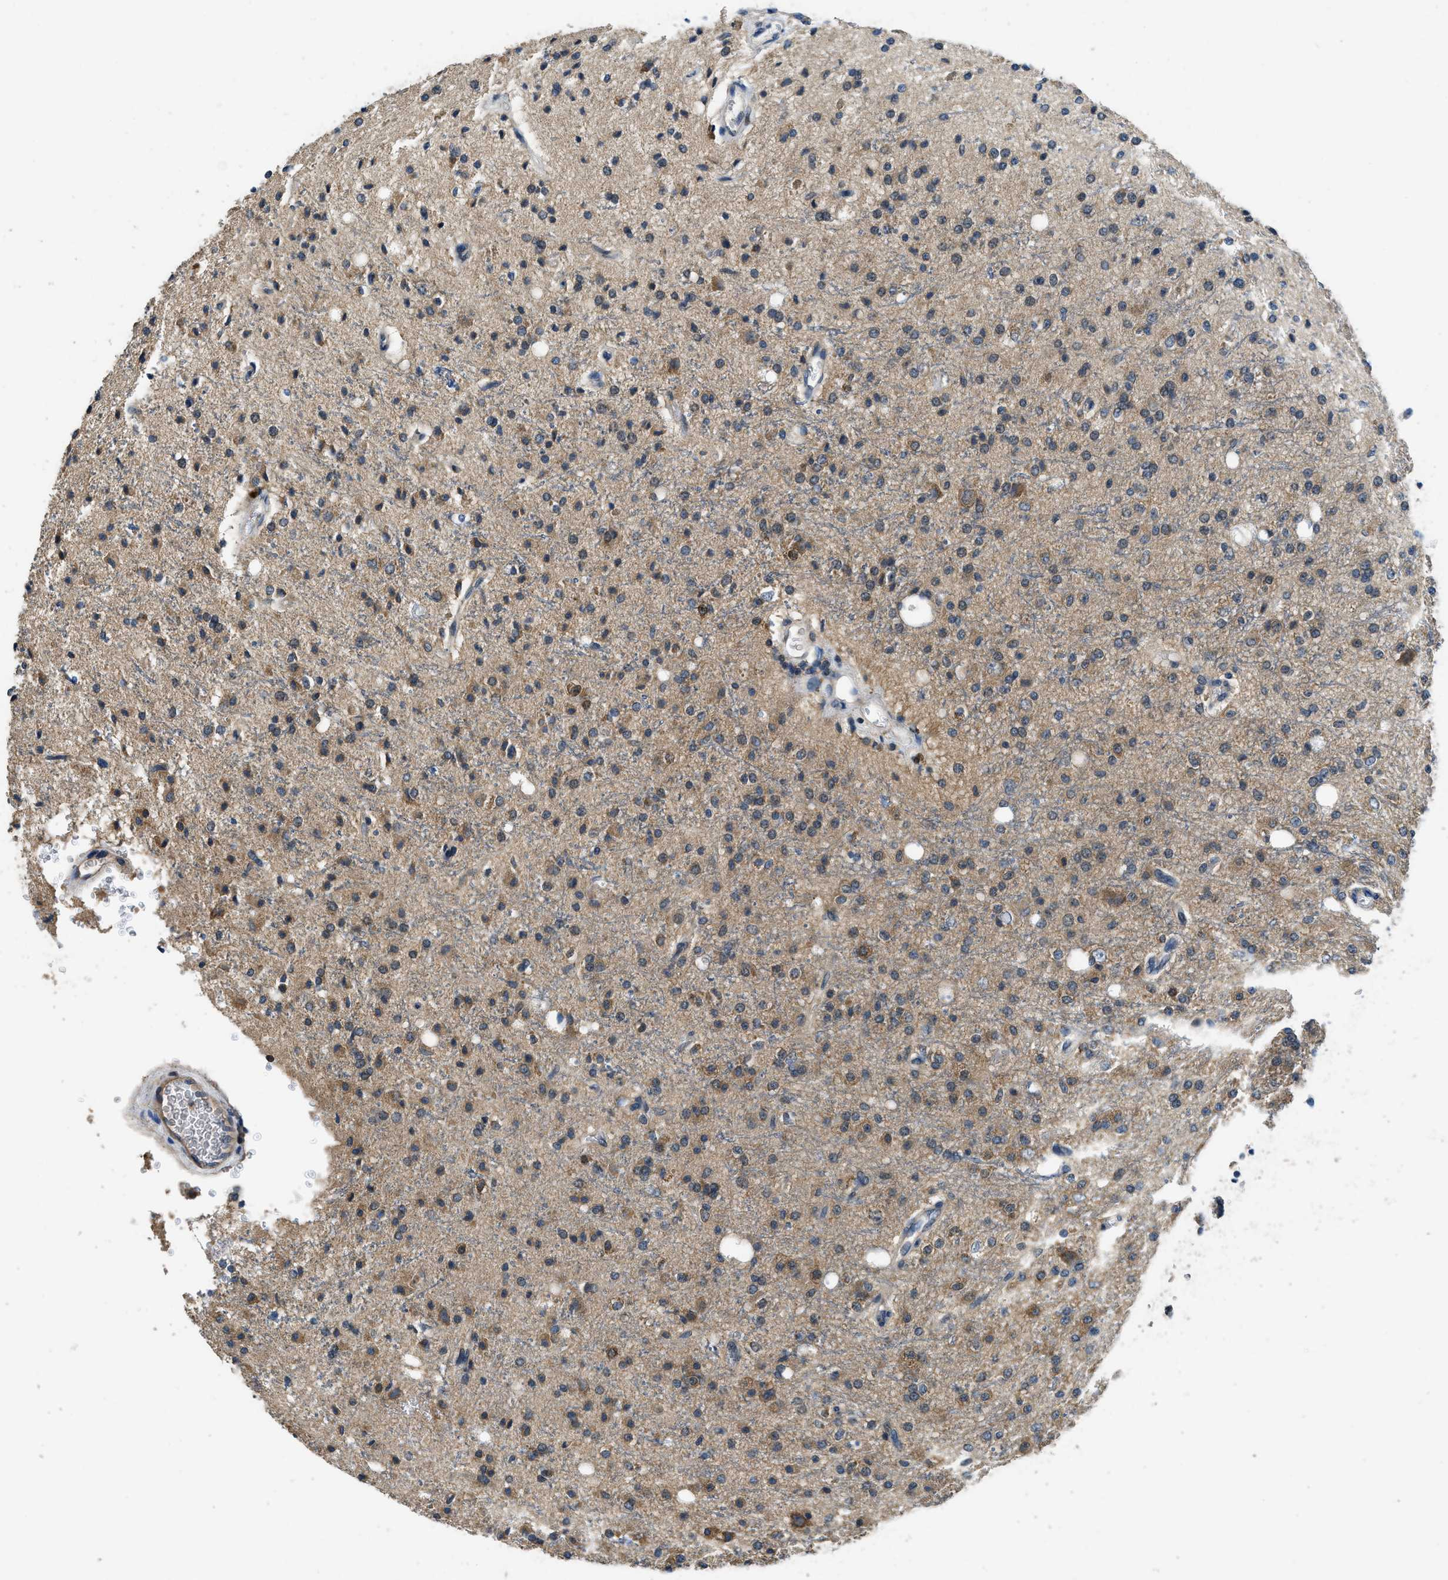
{"staining": {"intensity": "moderate", "quantity": "25%-75%", "location": "cytoplasmic/membranous"}, "tissue": "glioma", "cell_type": "Tumor cells", "image_type": "cancer", "snomed": [{"axis": "morphology", "description": "Glioma, malignant, High grade"}, {"axis": "topography", "description": "Brain"}], "caption": "Immunohistochemical staining of high-grade glioma (malignant) exhibits medium levels of moderate cytoplasmic/membranous protein positivity in about 25%-75% of tumor cells.", "gene": "SSH2", "patient": {"sex": "male", "age": 47}}